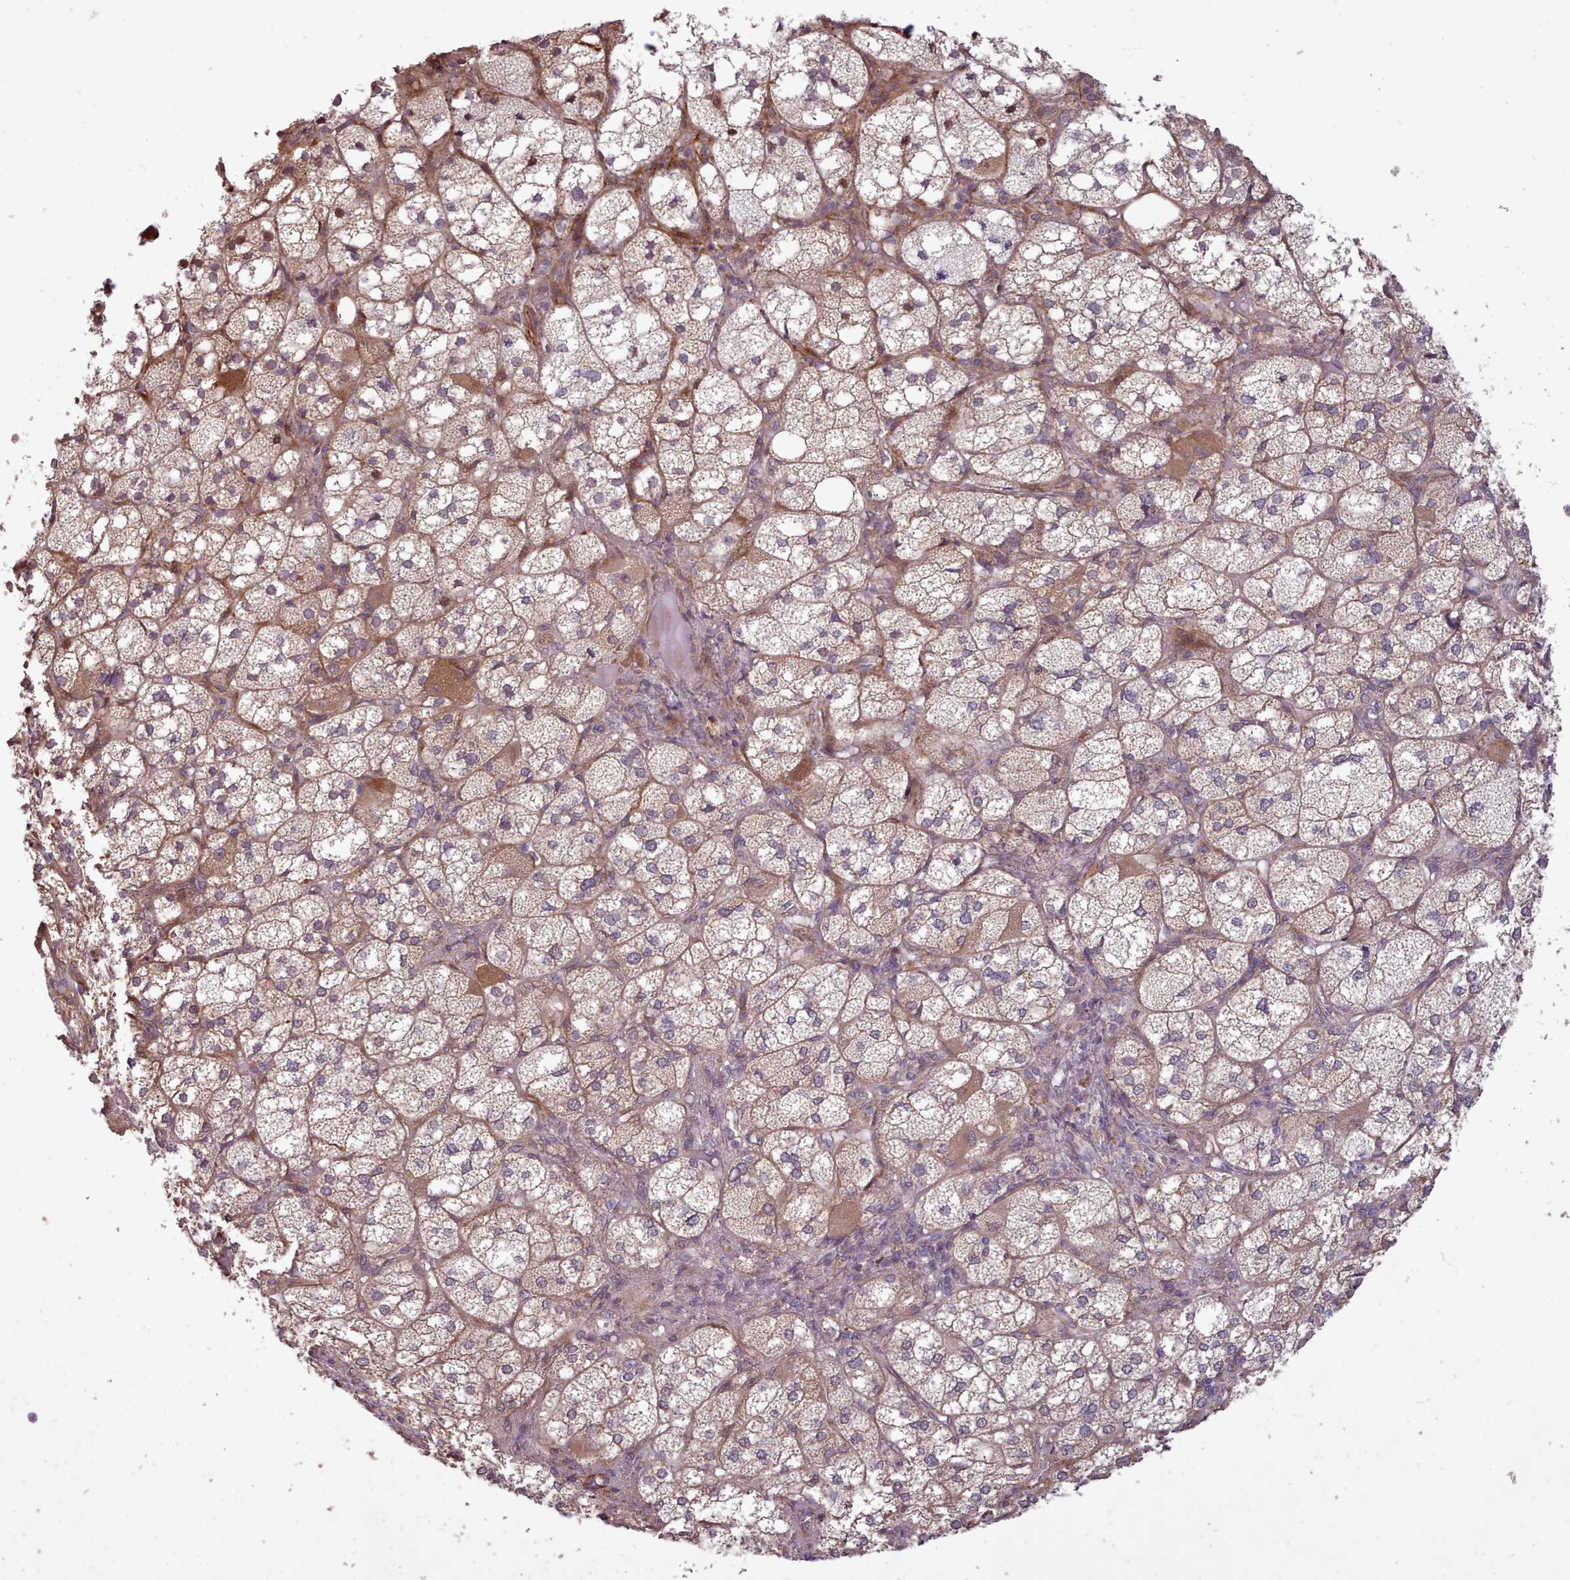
{"staining": {"intensity": "moderate", "quantity": "25%-75%", "location": "cytoplasmic/membranous,nuclear"}, "tissue": "adrenal gland", "cell_type": "Glandular cells", "image_type": "normal", "snomed": [{"axis": "morphology", "description": "Normal tissue, NOS"}, {"axis": "topography", "description": "Adrenal gland"}], "caption": "Adrenal gland stained with a brown dye demonstrates moderate cytoplasmic/membranous,nuclear positive expression in about 25%-75% of glandular cells.", "gene": "GBGT1", "patient": {"sex": "female", "age": 61}}